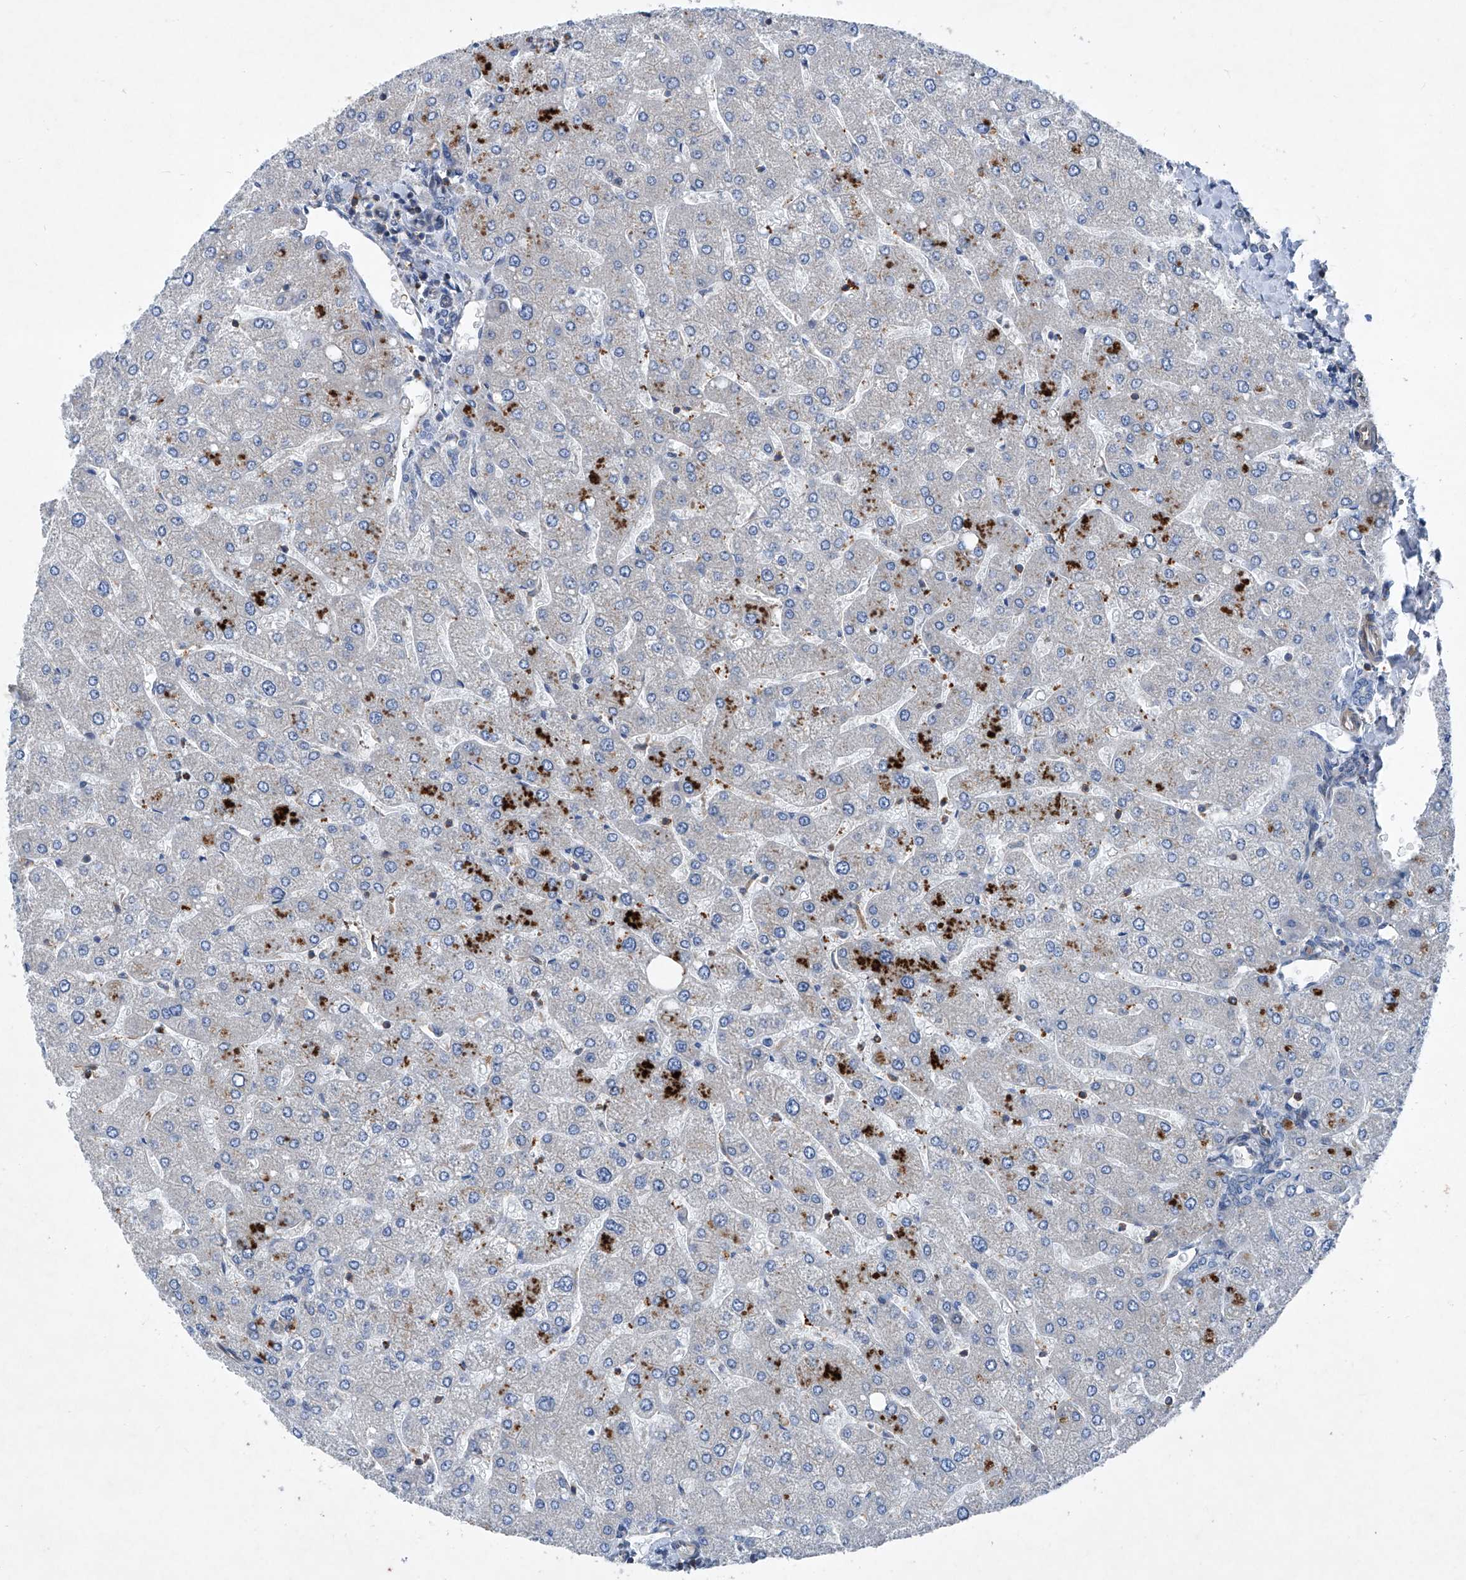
{"staining": {"intensity": "negative", "quantity": "none", "location": "none"}, "tissue": "liver", "cell_type": "Cholangiocytes", "image_type": "normal", "snomed": [{"axis": "morphology", "description": "Normal tissue, NOS"}, {"axis": "topography", "description": "Liver"}], "caption": "The image exhibits no significant staining in cholangiocytes of liver. Nuclei are stained in blue.", "gene": "NT5C3A", "patient": {"sex": "male", "age": 55}}